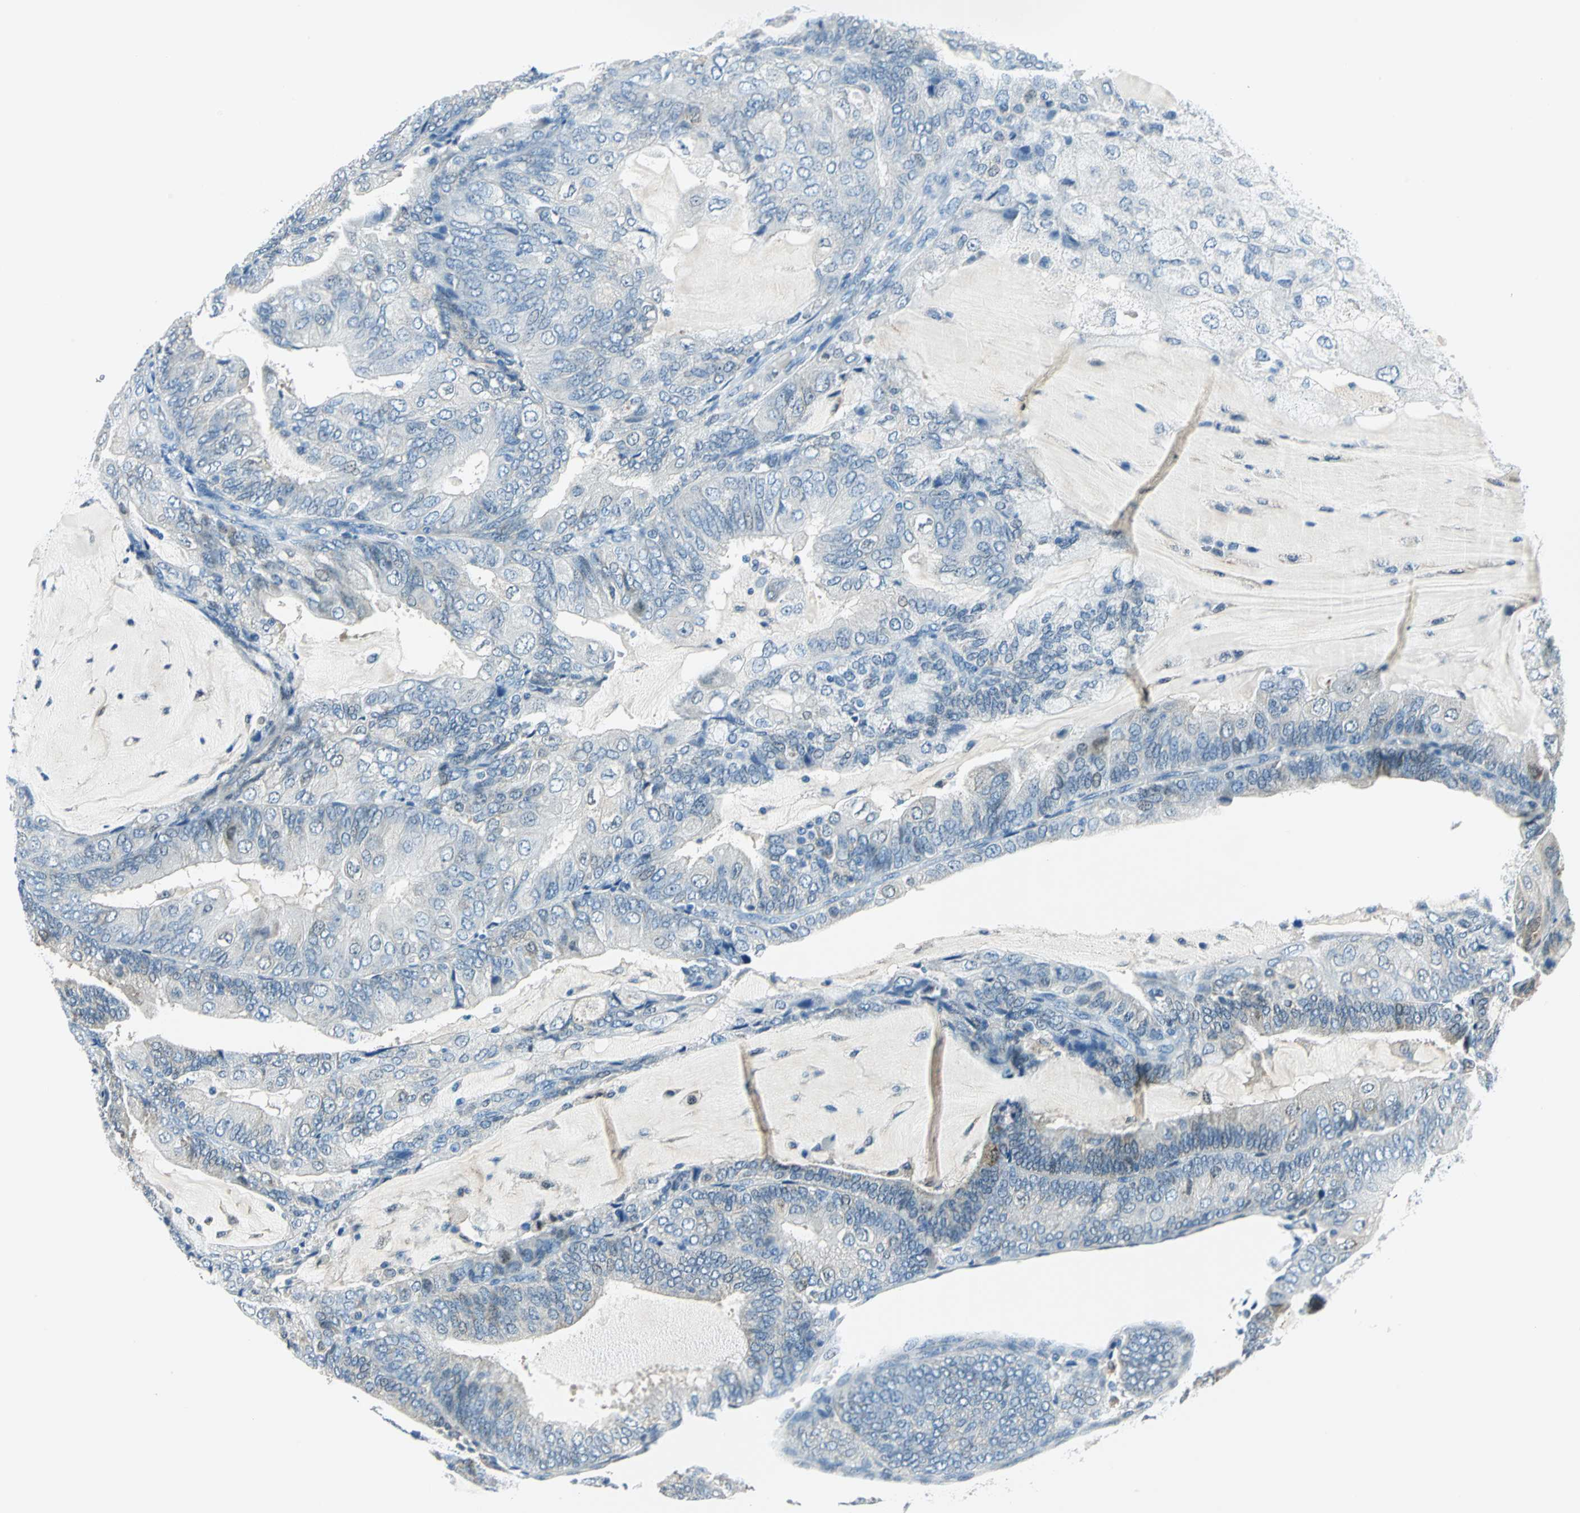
{"staining": {"intensity": "weak", "quantity": "<25%", "location": "cytoplasmic/membranous"}, "tissue": "endometrial cancer", "cell_type": "Tumor cells", "image_type": "cancer", "snomed": [{"axis": "morphology", "description": "Adenocarcinoma, NOS"}, {"axis": "topography", "description": "Endometrium"}], "caption": "Tumor cells show no significant protein staining in adenocarcinoma (endometrial).", "gene": "AKR1A1", "patient": {"sex": "female", "age": 81}}